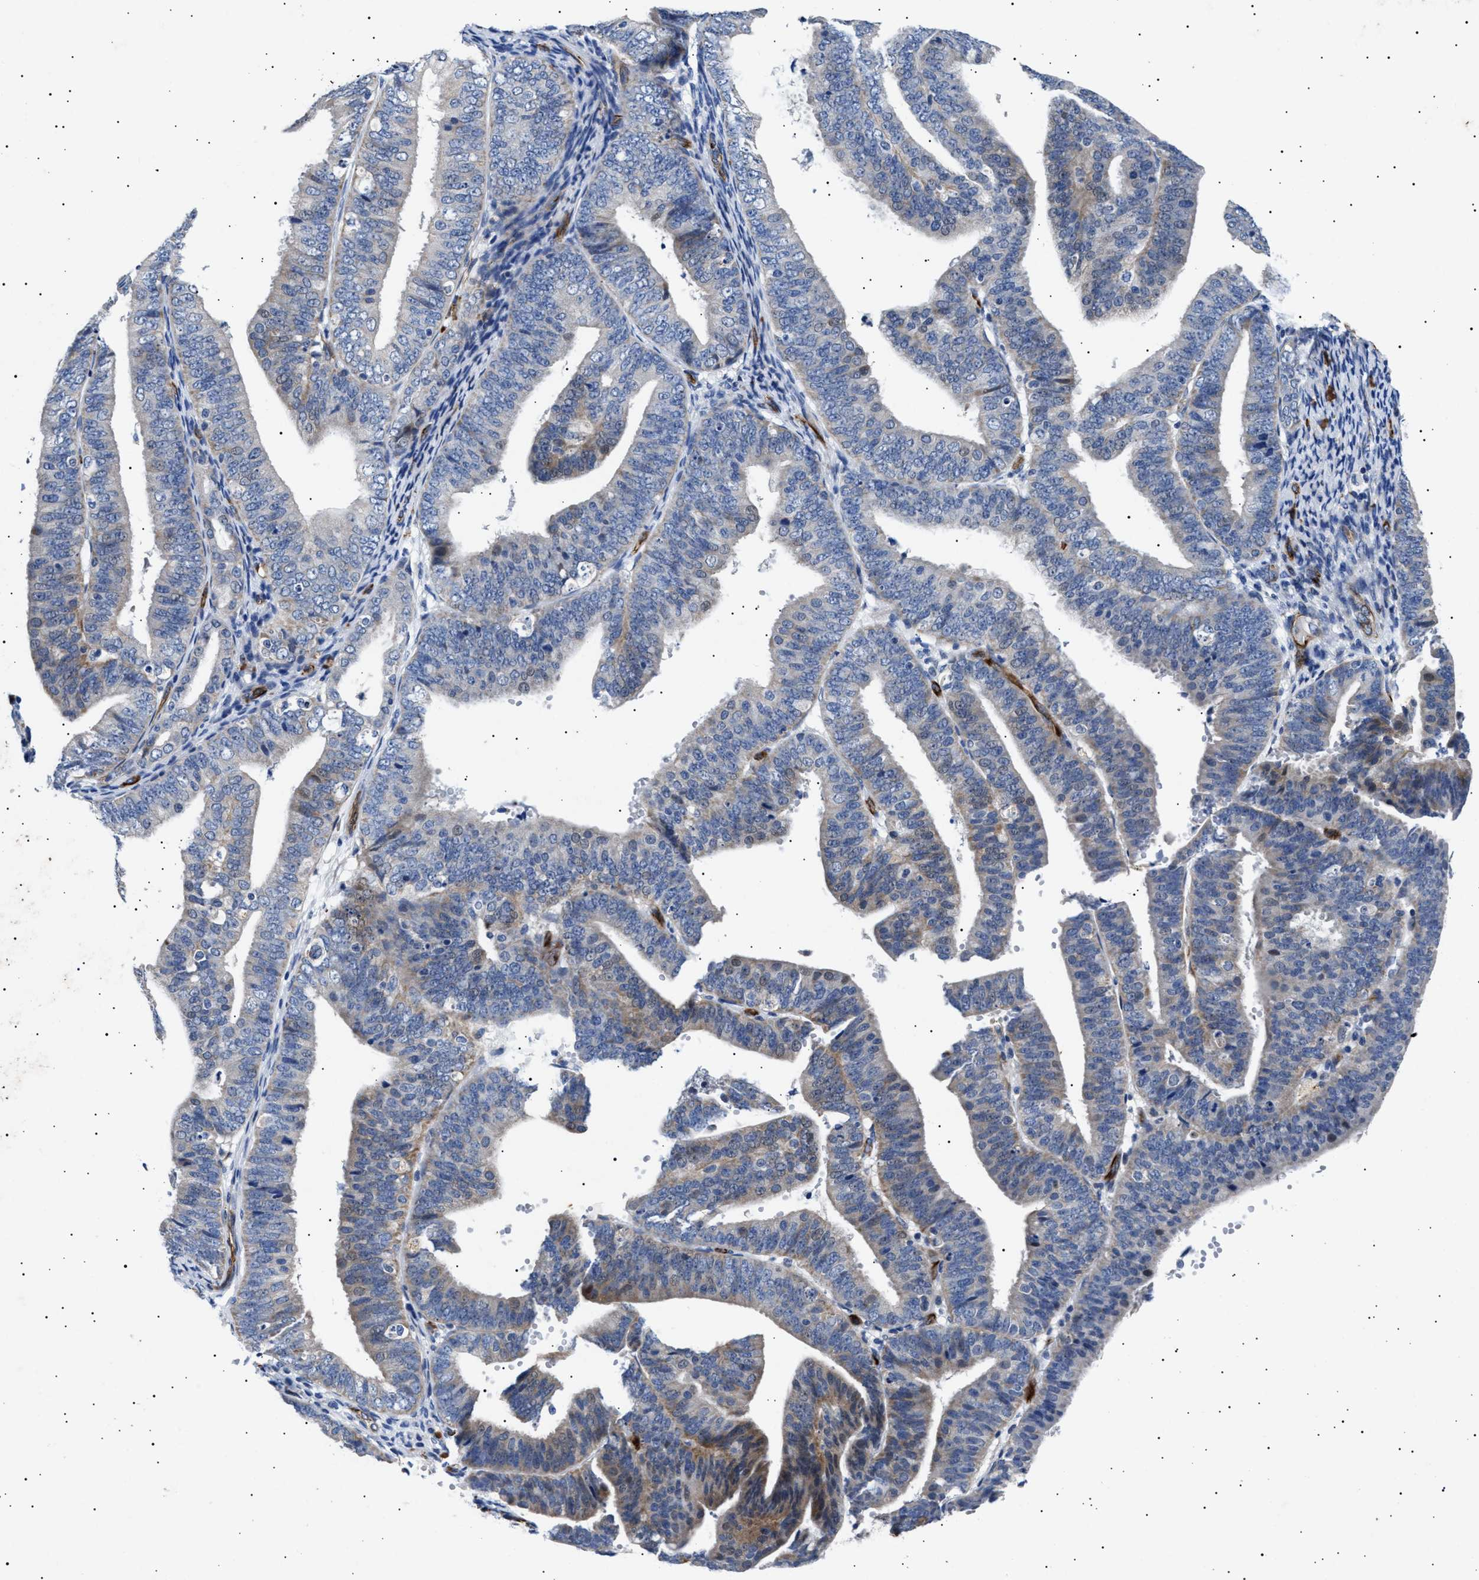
{"staining": {"intensity": "weak", "quantity": "<25%", "location": "cytoplasmic/membranous"}, "tissue": "endometrial cancer", "cell_type": "Tumor cells", "image_type": "cancer", "snomed": [{"axis": "morphology", "description": "Adenocarcinoma, NOS"}, {"axis": "topography", "description": "Endometrium"}], "caption": "High magnification brightfield microscopy of endometrial cancer (adenocarcinoma) stained with DAB (brown) and counterstained with hematoxylin (blue): tumor cells show no significant positivity.", "gene": "OLFML2A", "patient": {"sex": "female", "age": 63}}